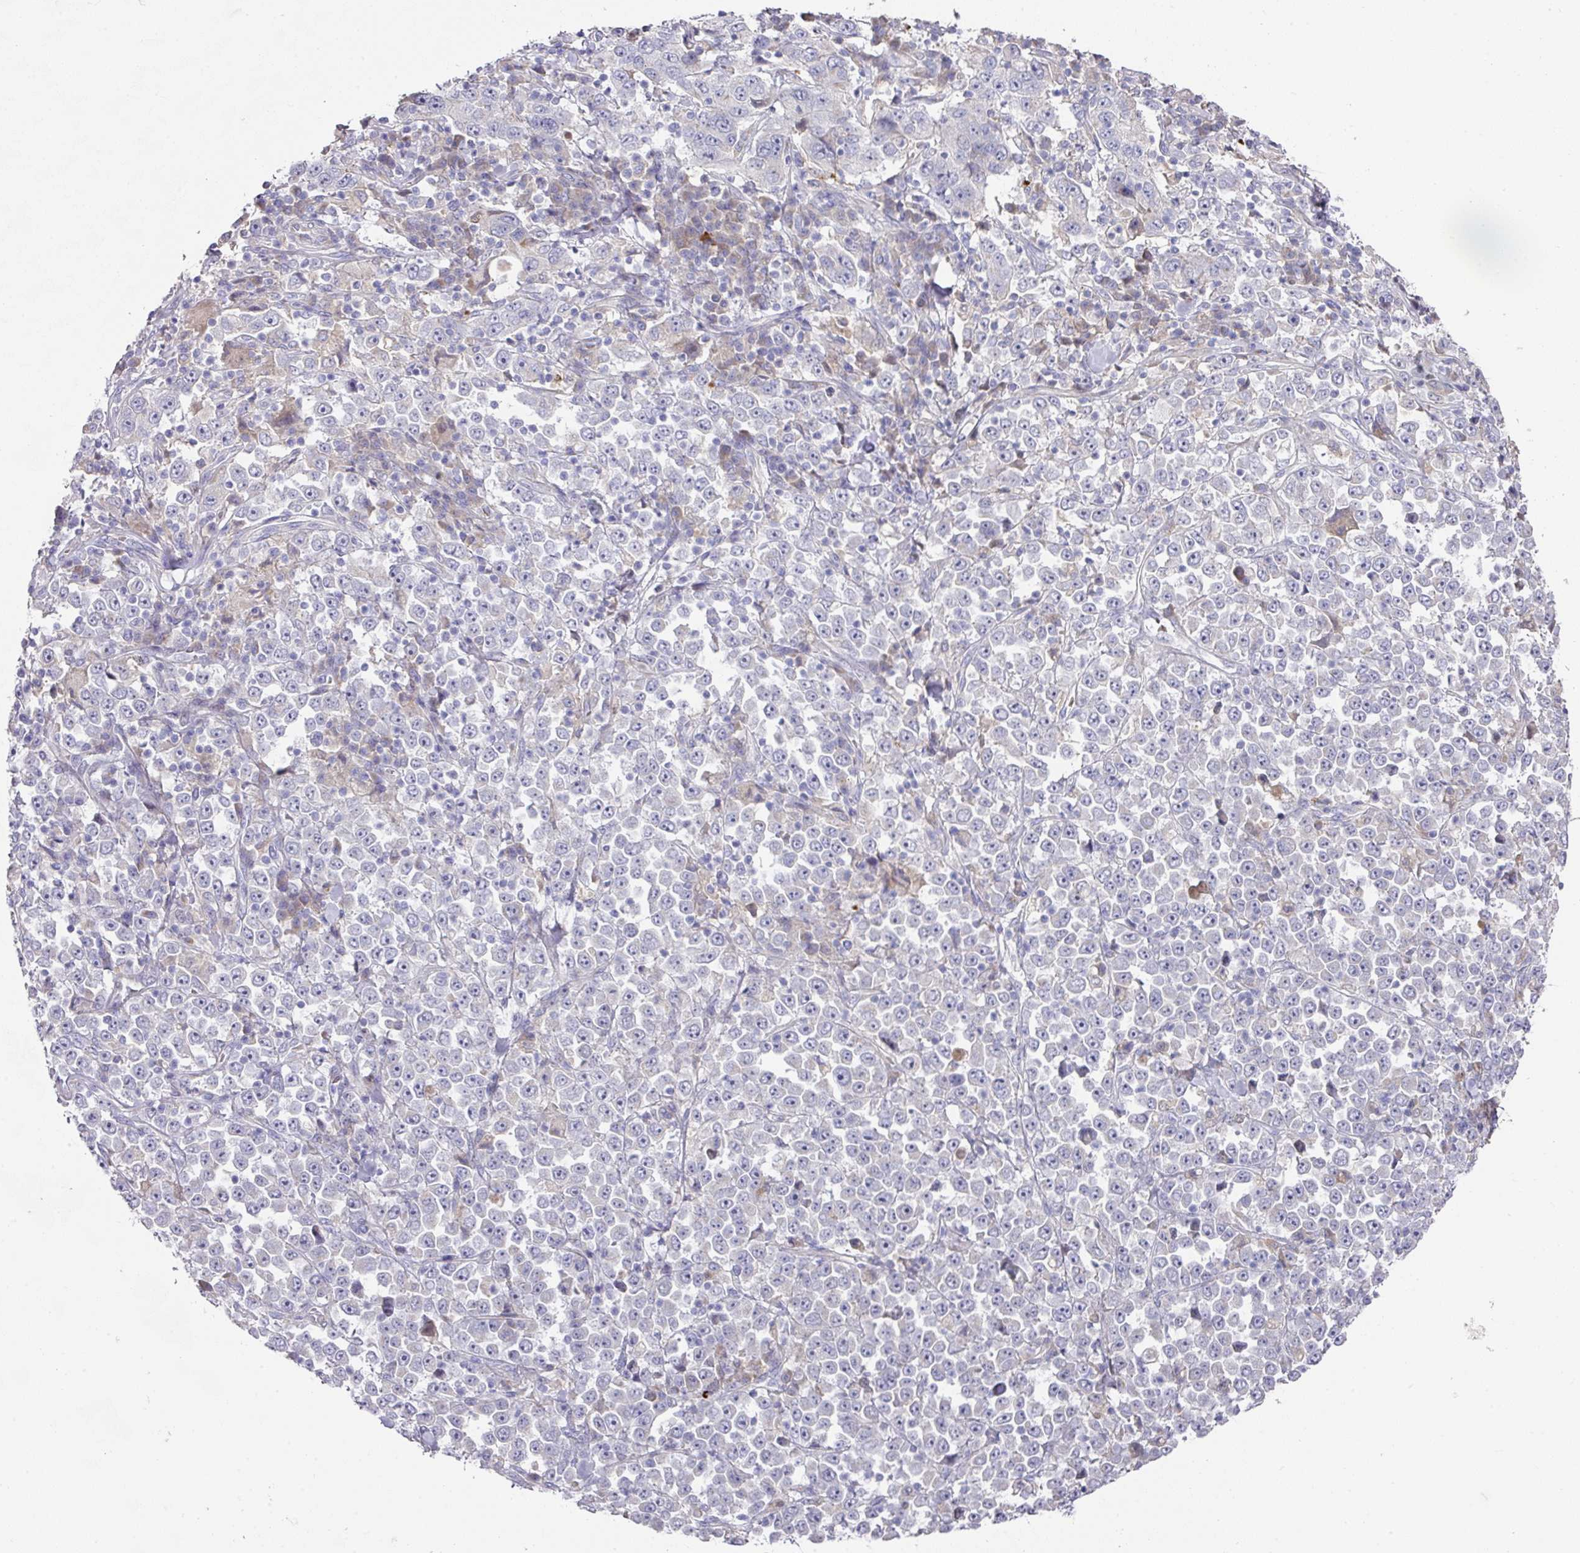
{"staining": {"intensity": "negative", "quantity": "none", "location": "none"}, "tissue": "stomach cancer", "cell_type": "Tumor cells", "image_type": "cancer", "snomed": [{"axis": "morphology", "description": "Normal tissue, NOS"}, {"axis": "morphology", "description": "Adenocarcinoma, NOS"}, {"axis": "topography", "description": "Stomach, upper"}, {"axis": "topography", "description": "Stomach"}], "caption": "An immunohistochemistry (IHC) micrograph of stomach cancer (adenocarcinoma) is shown. There is no staining in tumor cells of stomach cancer (adenocarcinoma).", "gene": "TARM1", "patient": {"sex": "male", "age": 59}}